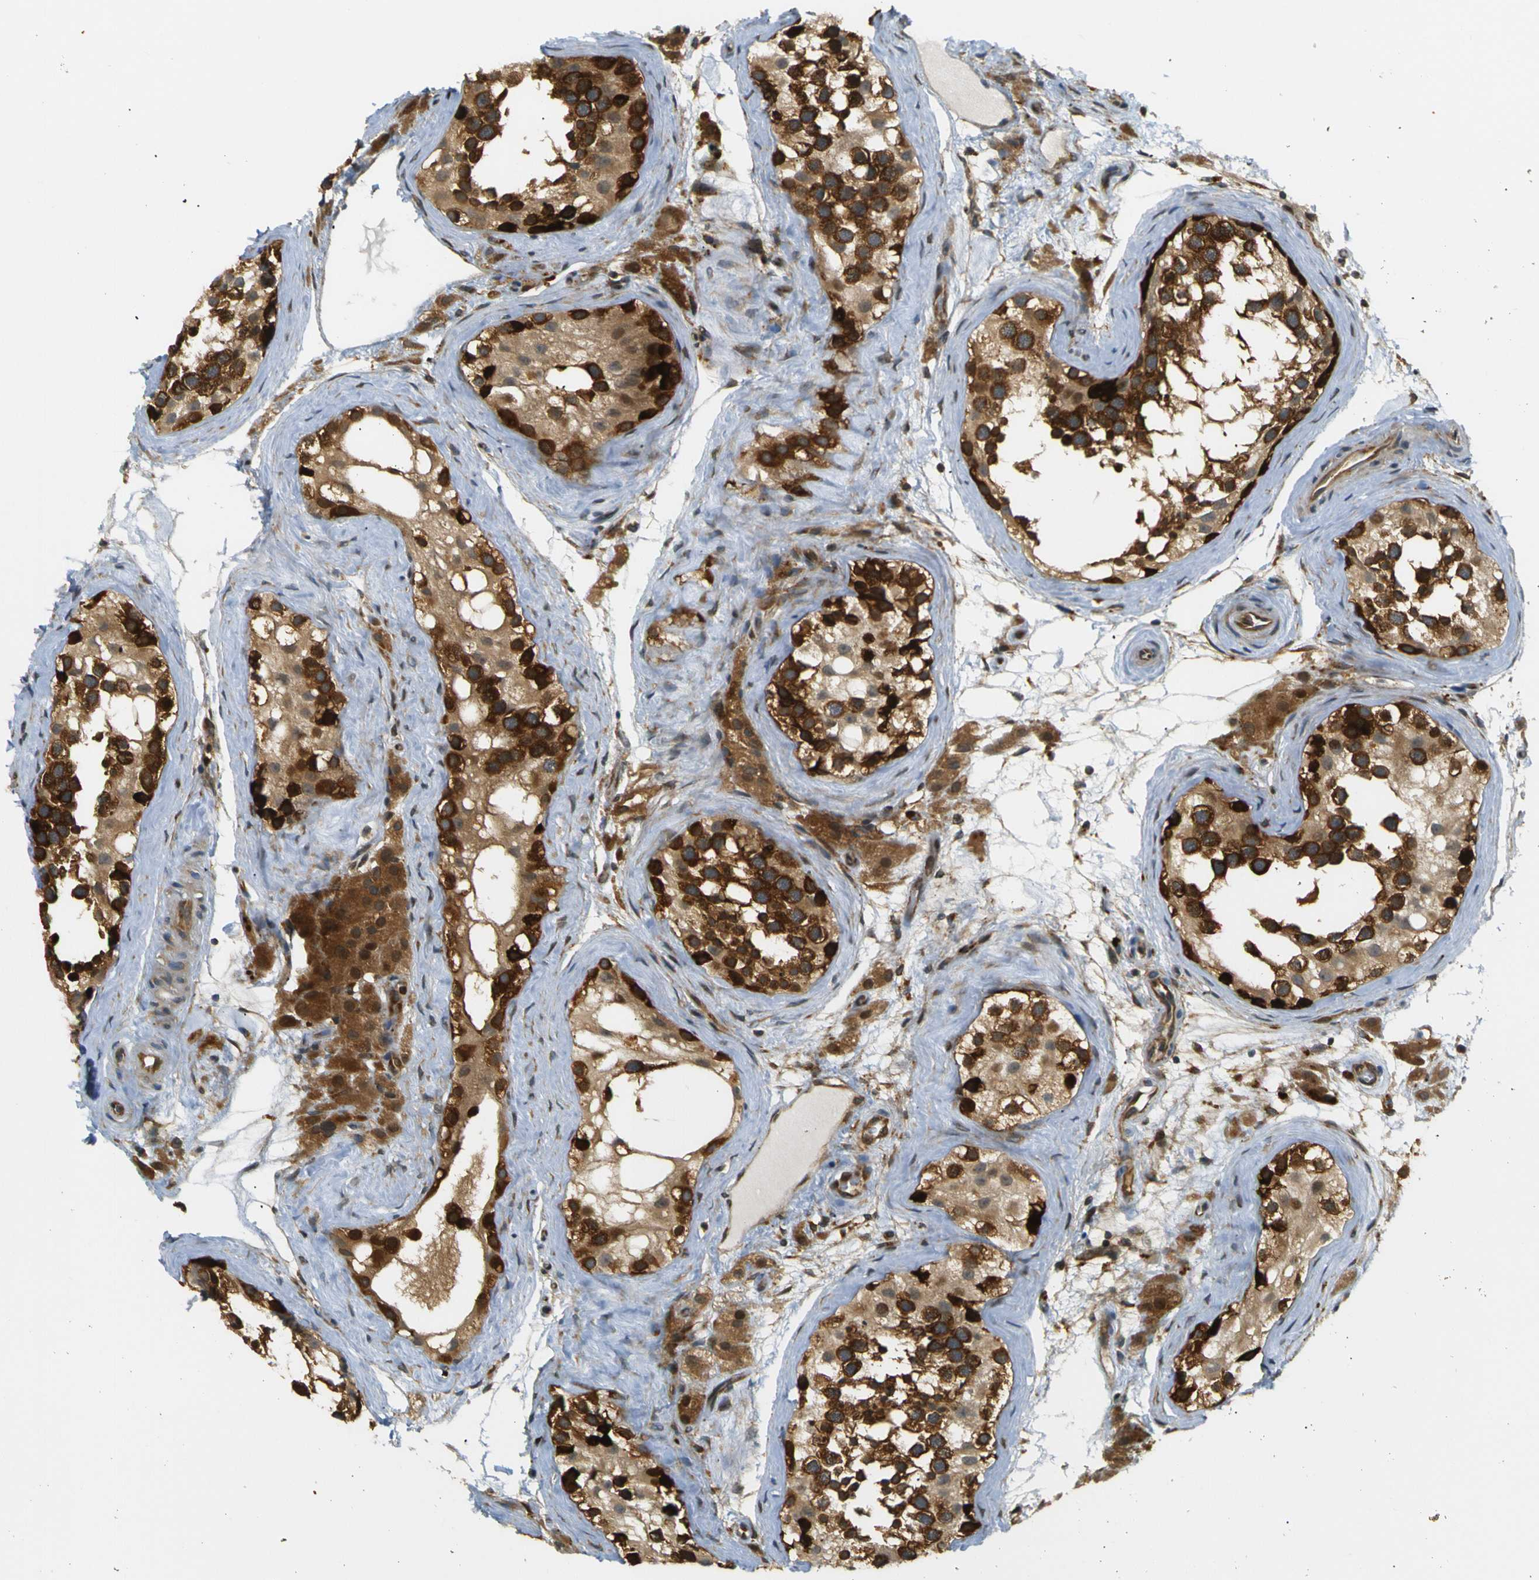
{"staining": {"intensity": "strong", "quantity": ">75%", "location": "cytoplasmic/membranous"}, "tissue": "testis", "cell_type": "Cells in seminiferous ducts", "image_type": "normal", "snomed": [{"axis": "morphology", "description": "Normal tissue, NOS"}, {"axis": "morphology", "description": "Seminoma, NOS"}, {"axis": "topography", "description": "Testis"}], "caption": "Protein analysis of benign testis shows strong cytoplasmic/membranous expression in approximately >75% of cells in seminiferous ducts.", "gene": "ABCE1", "patient": {"sex": "male", "age": 71}}